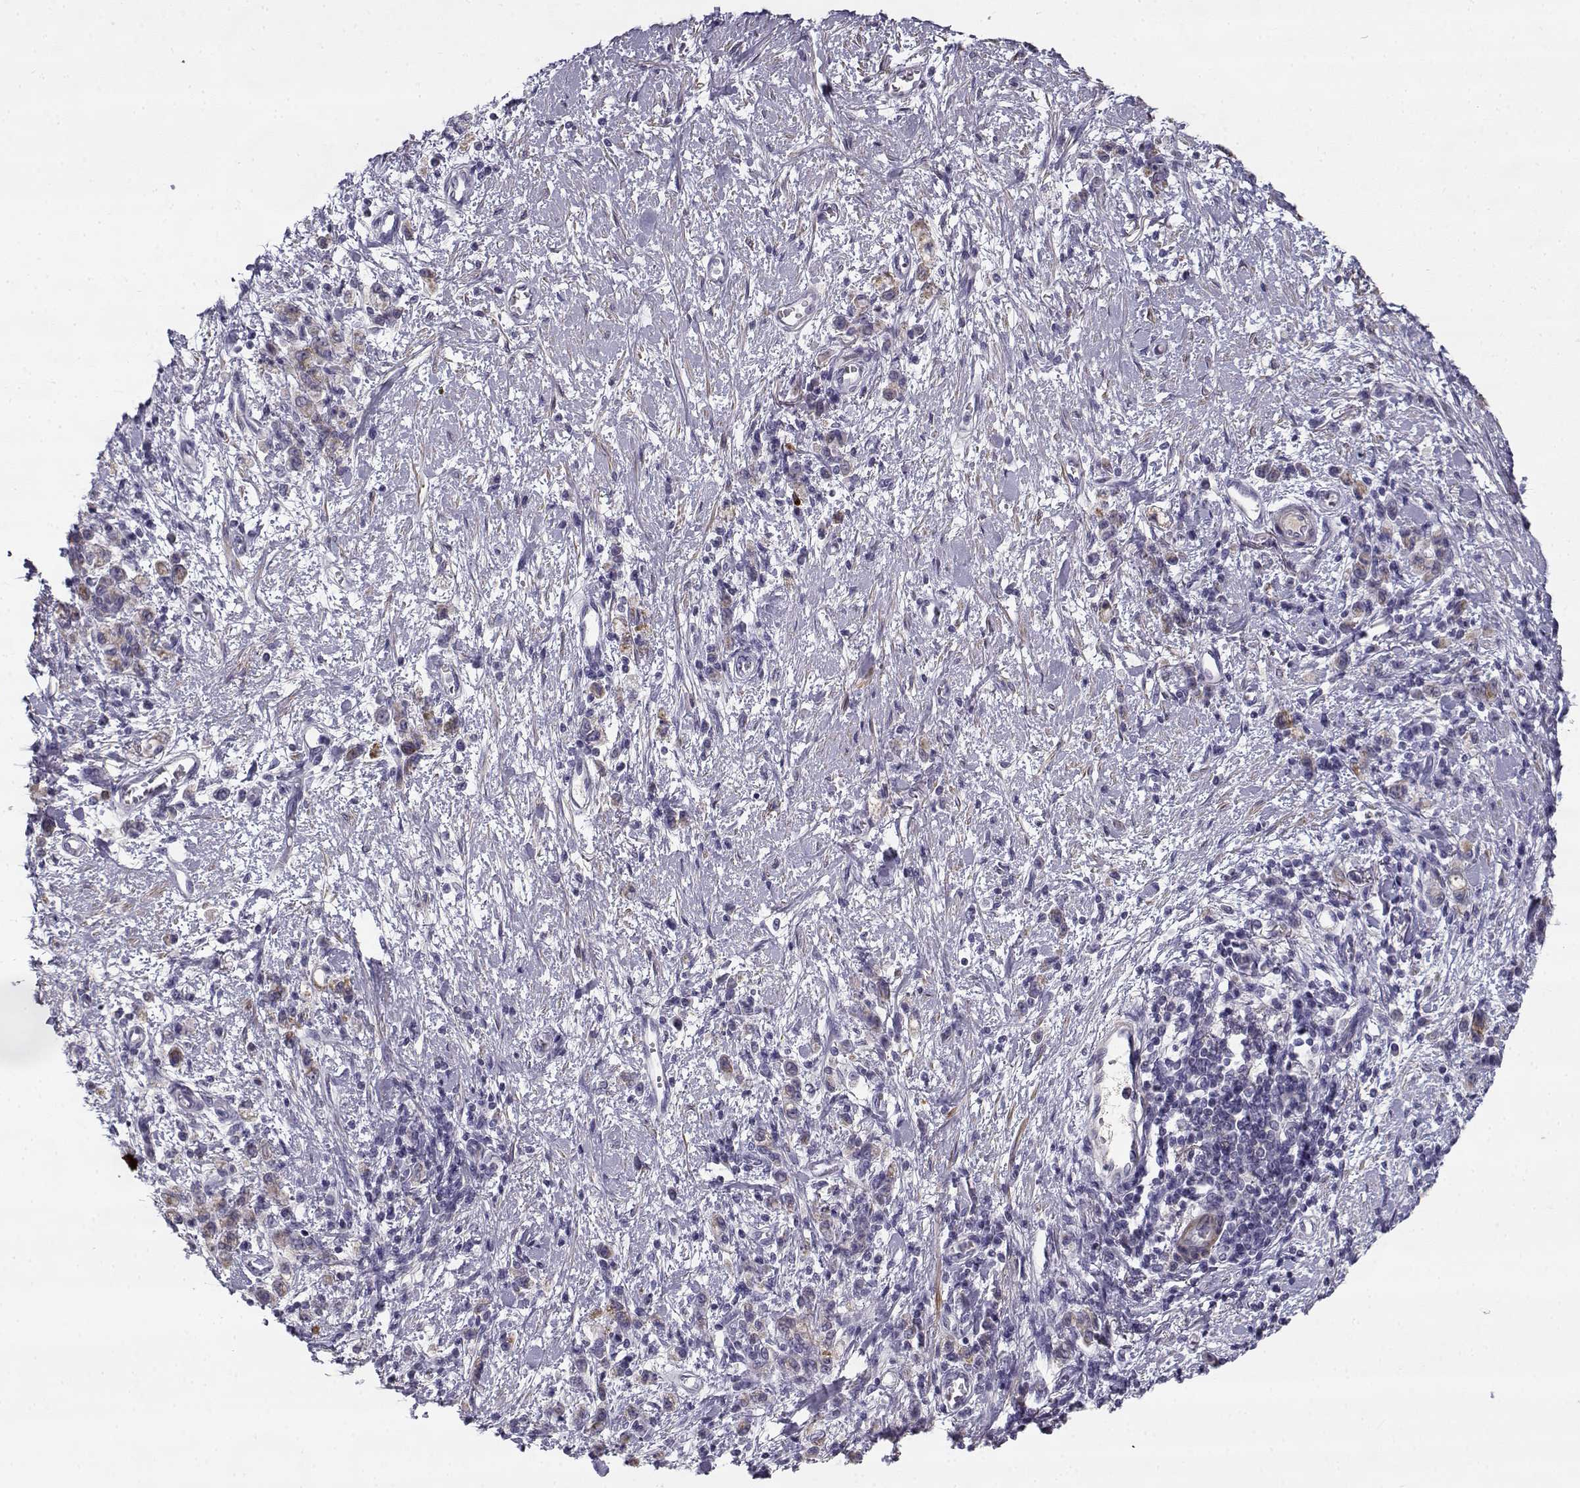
{"staining": {"intensity": "weak", "quantity": "25%-75%", "location": "cytoplasmic/membranous"}, "tissue": "stomach cancer", "cell_type": "Tumor cells", "image_type": "cancer", "snomed": [{"axis": "morphology", "description": "Adenocarcinoma, NOS"}, {"axis": "topography", "description": "Stomach"}], "caption": "DAB immunohistochemical staining of stomach cancer exhibits weak cytoplasmic/membranous protein expression in approximately 25%-75% of tumor cells. (Stains: DAB (3,3'-diaminobenzidine) in brown, nuclei in blue, Microscopy: brightfield microscopy at high magnification).", "gene": "CREB3L3", "patient": {"sex": "male", "age": 77}}